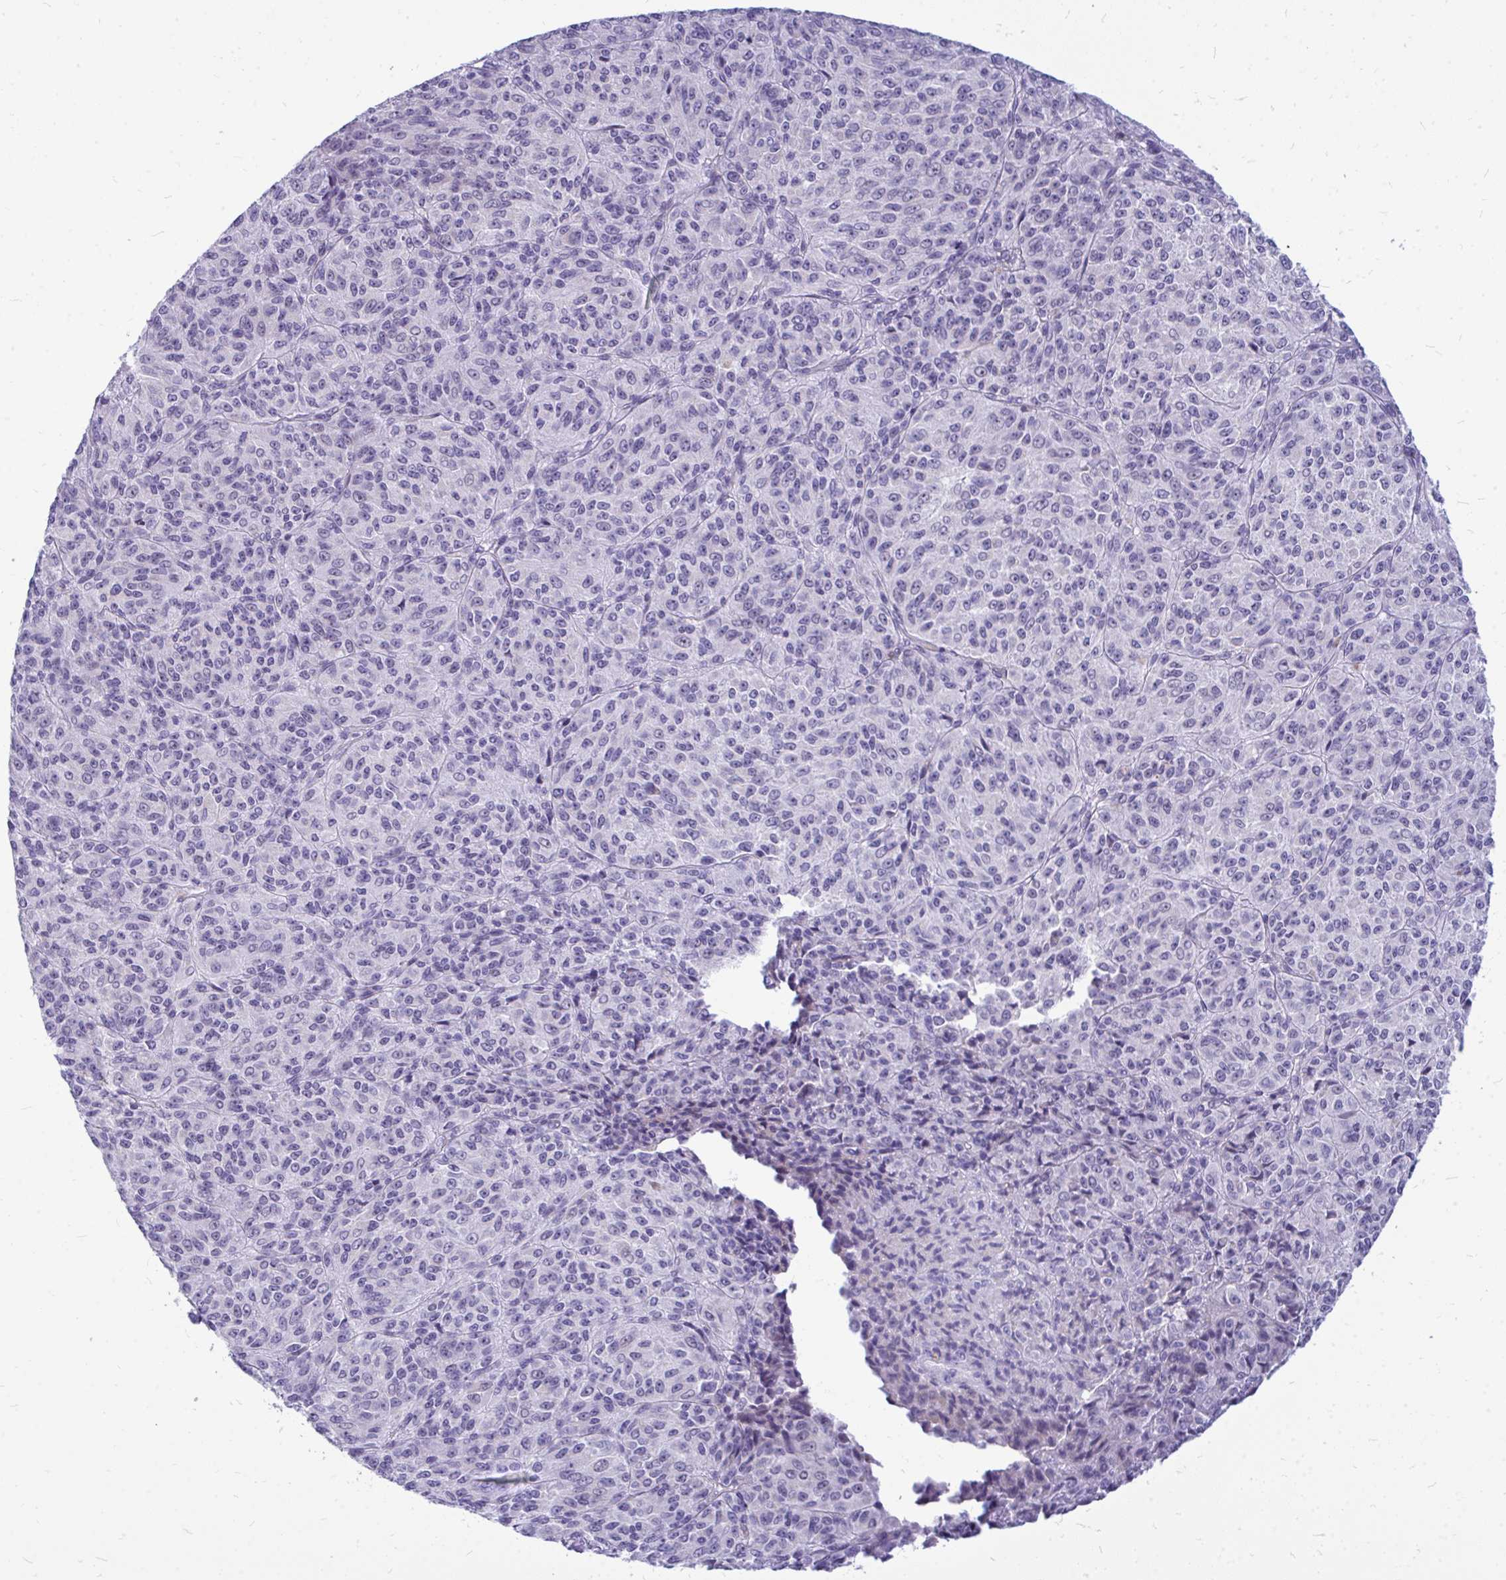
{"staining": {"intensity": "negative", "quantity": "none", "location": "none"}, "tissue": "melanoma", "cell_type": "Tumor cells", "image_type": "cancer", "snomed": [{"axis": "morphology", "description": "Malignant melanoma, Metastatic site"}, {"axis": "topography", "description": "Brain"}], "caption": "A histopathology image of melanoma stained for a protein demonstrates no brown staining in tumor cells.", "gene": "ZSCAN25", "patient": {"sex": "female", "age": 56}}